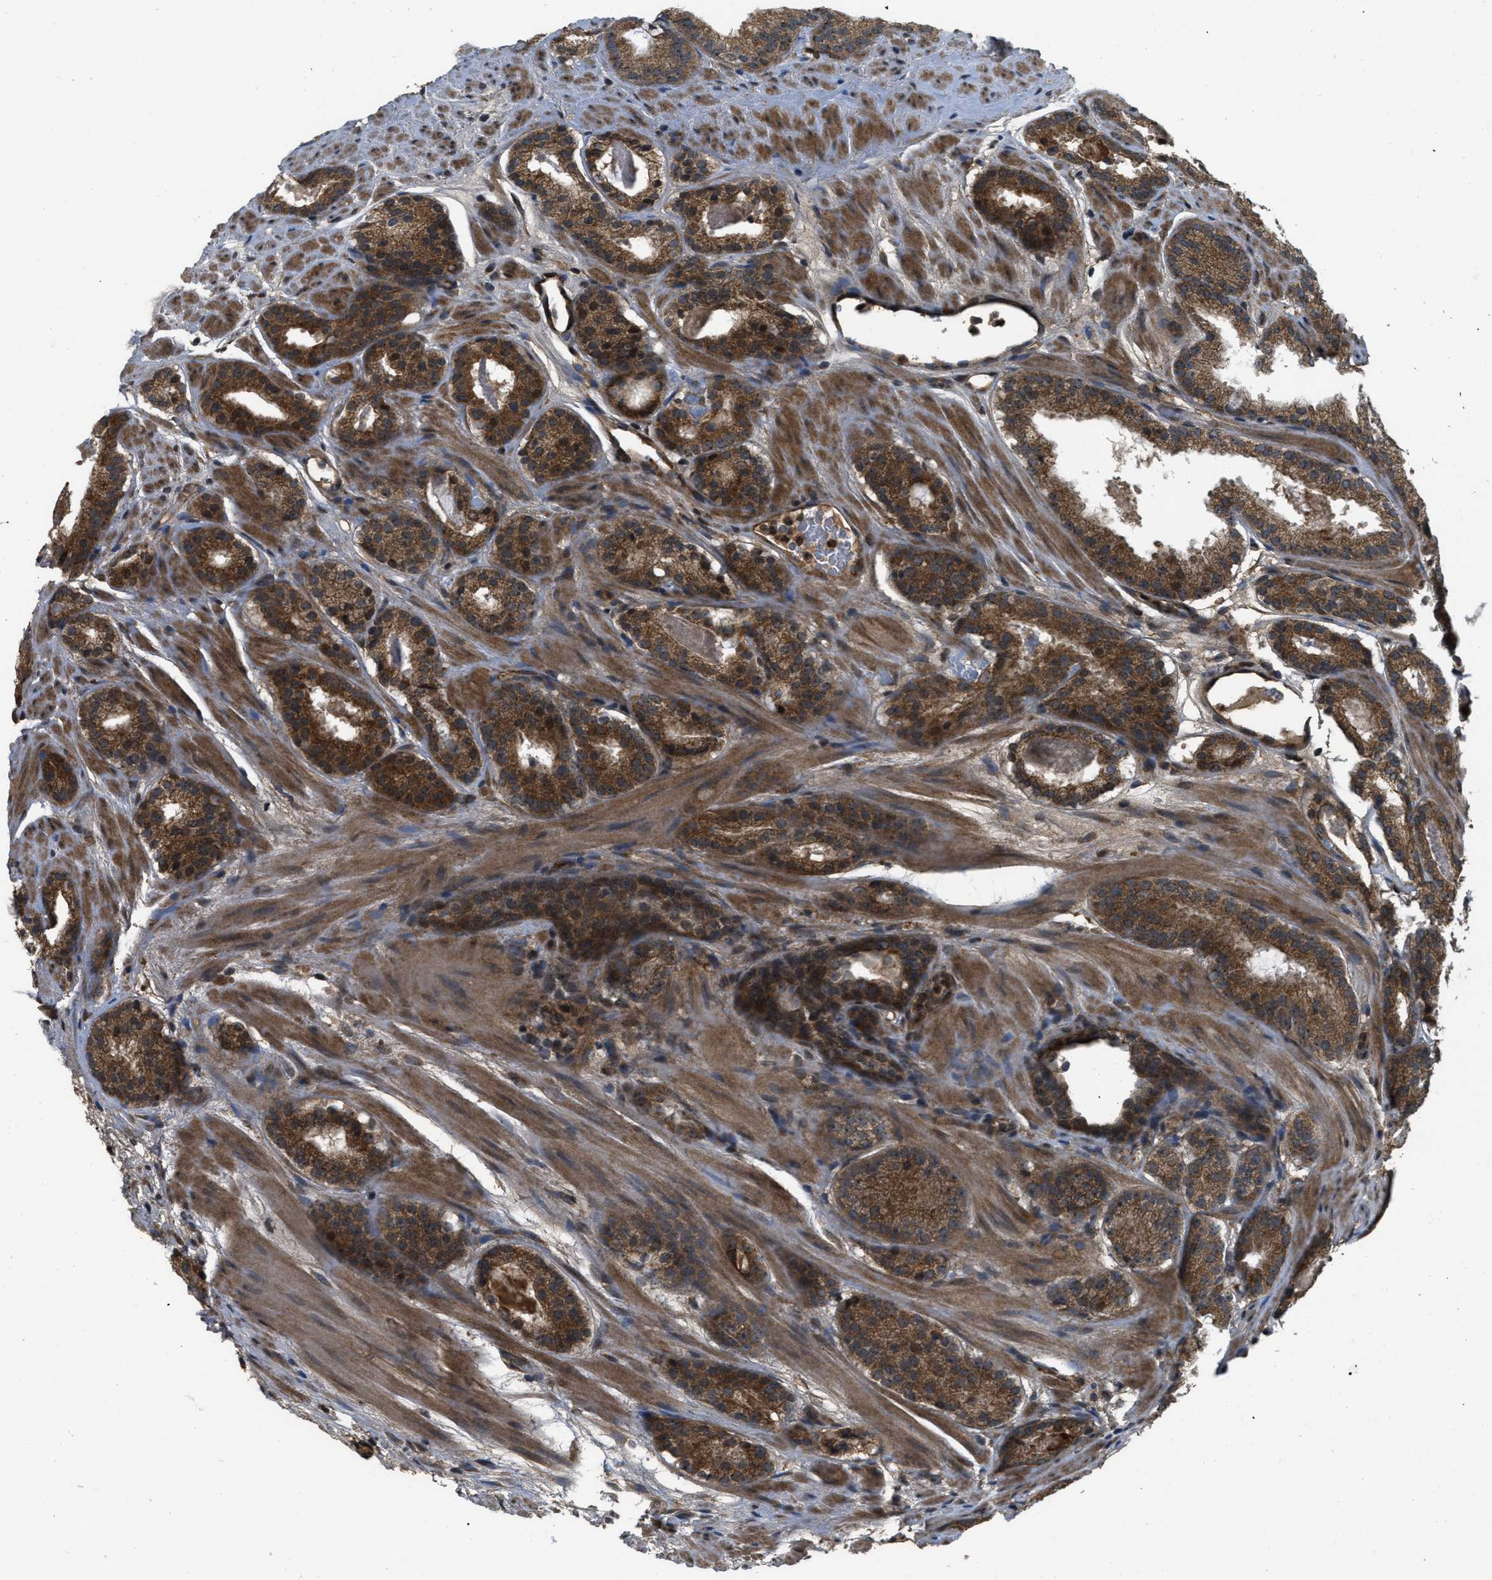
{"staining": {"intensity": "moderate", "quantity": ">75%", "location": "cytoplasmic/membranous,nuclear"}, "tissue": "prostate cancer", "cell_type": "Tumor cells", "image_type": "cancer", "snomed": [{"axis": "morphology", "description": "Adenocarcinoma, Low grade"}, {"axis": "topography", "description": "Prostate"}], "caption": "Human prostate cancer (low-grade adenocarcinoma) stained with a protein marker shows moderate staining in tumor cells.", "gene": "SPTLC1", "patient": {"sex": "male", "age": 69}}